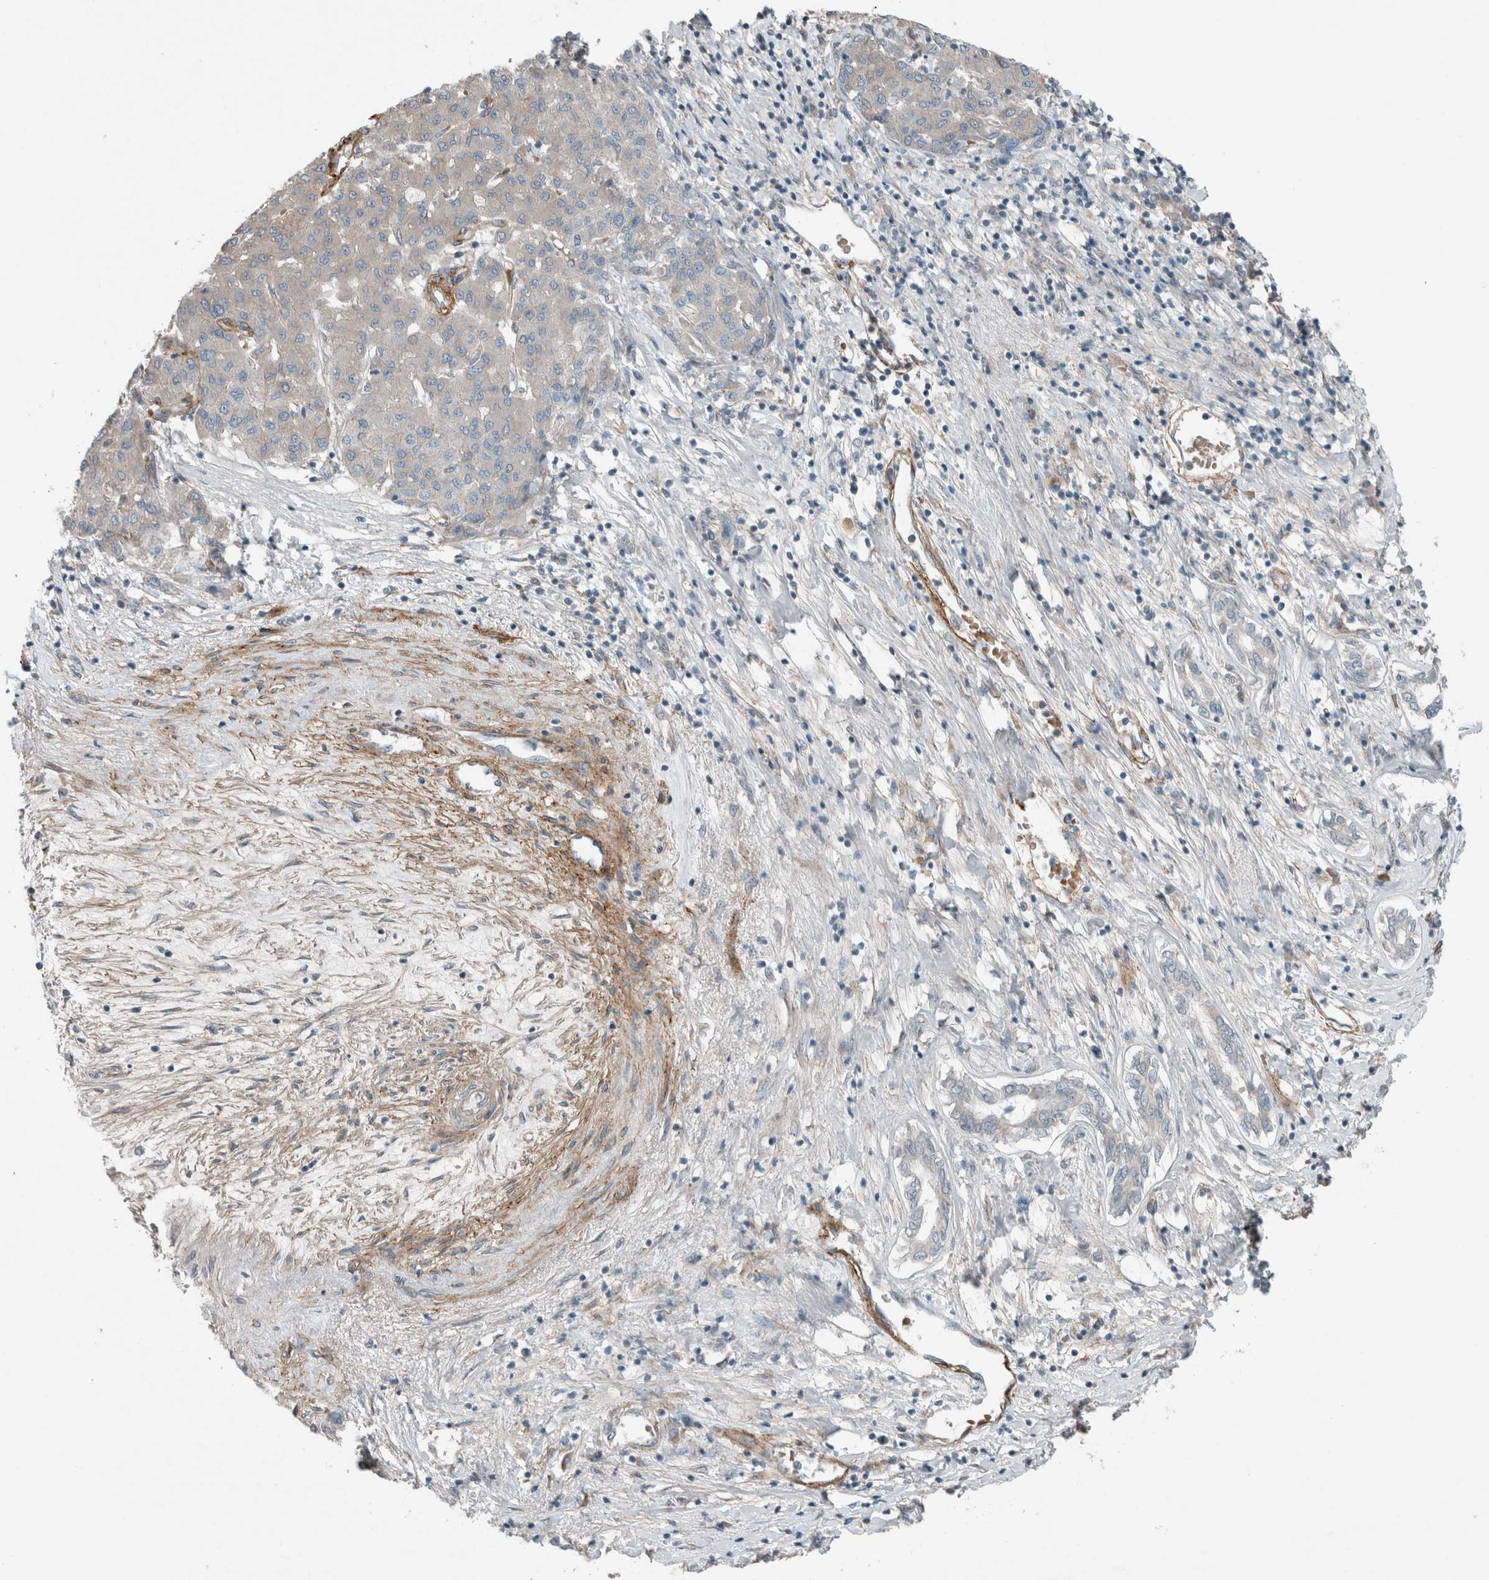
{"staining": {"intensity": "weak", "quantity": "<25%", "location": "cytoplasmic/membranous"}, "tissue": "liver cancer", "cell_type": "Tumor cells", "image_type": "cancer", "snomed": [{"axis": "morphology", "description": "Carcinoma, Hepatocellular, NOS"}, {"axis": "topography", "description": "Liver"}], "caption": "Tumor cells are negative for brown protein staining in liver cancer (hepatocellular carcinoma).", "gene": "JADE2", "patient": {"sex": "male", "age": 65}}